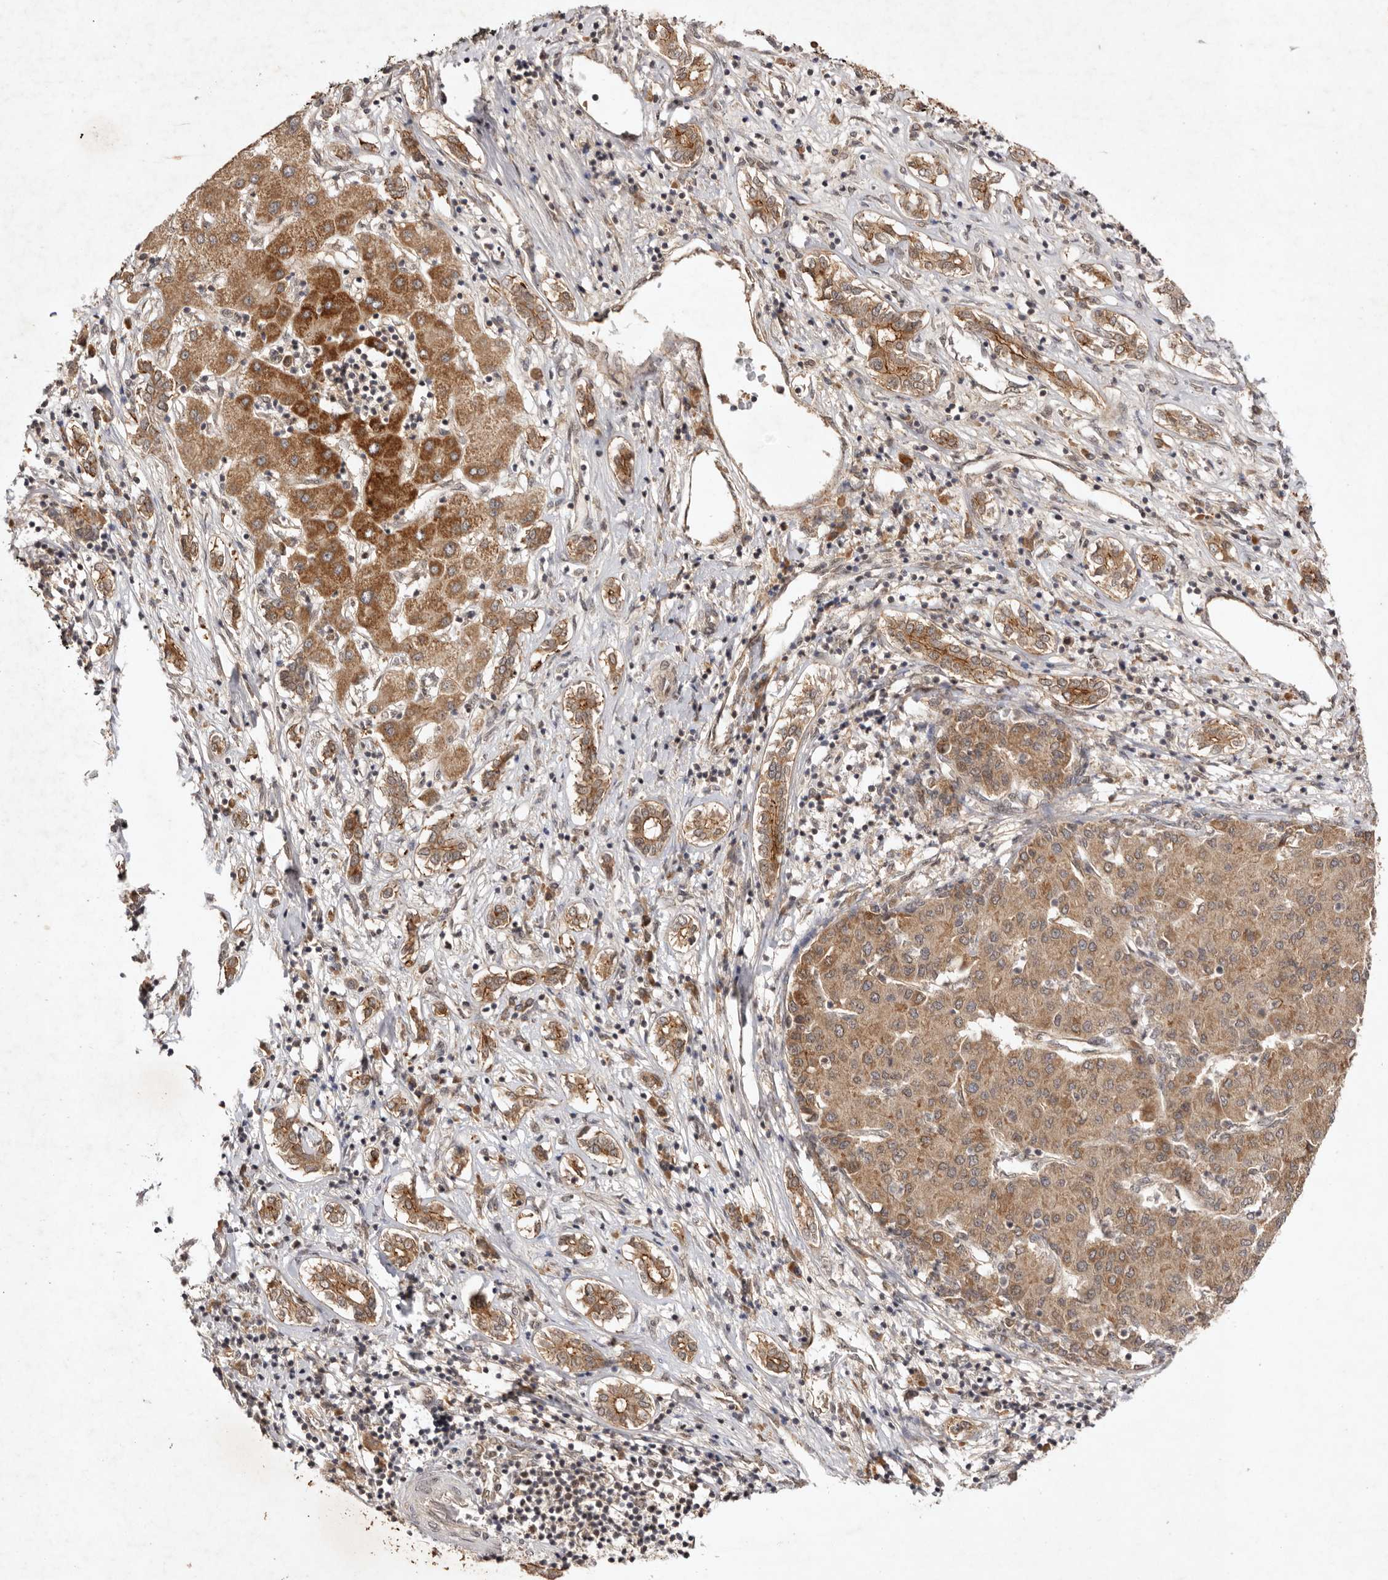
{"staining": {"intensity": "moderate", "quantity": ">75%", "location": "cytoplasmic/membranous"}, "tissue": "liver cancer", "cell_type": "Tumor cells", "image_type": "cancer", "snomed": [{"axis": "morphology", "description": "Carcinoma, Hepatocellular, NOS"}, {"axis": "topography", "description": "Liver"}], "caption": "A brown stain labels moderate cytoplasmic/membranous positivity of a protein in human liver cancer tumor cells. (DAB (3,3'-diaminobenzidine) IHC, brown staining for protein, blue staining for nuclei).", "gene": "TARS2", "patient": {"sex": "male", "age": 65}}